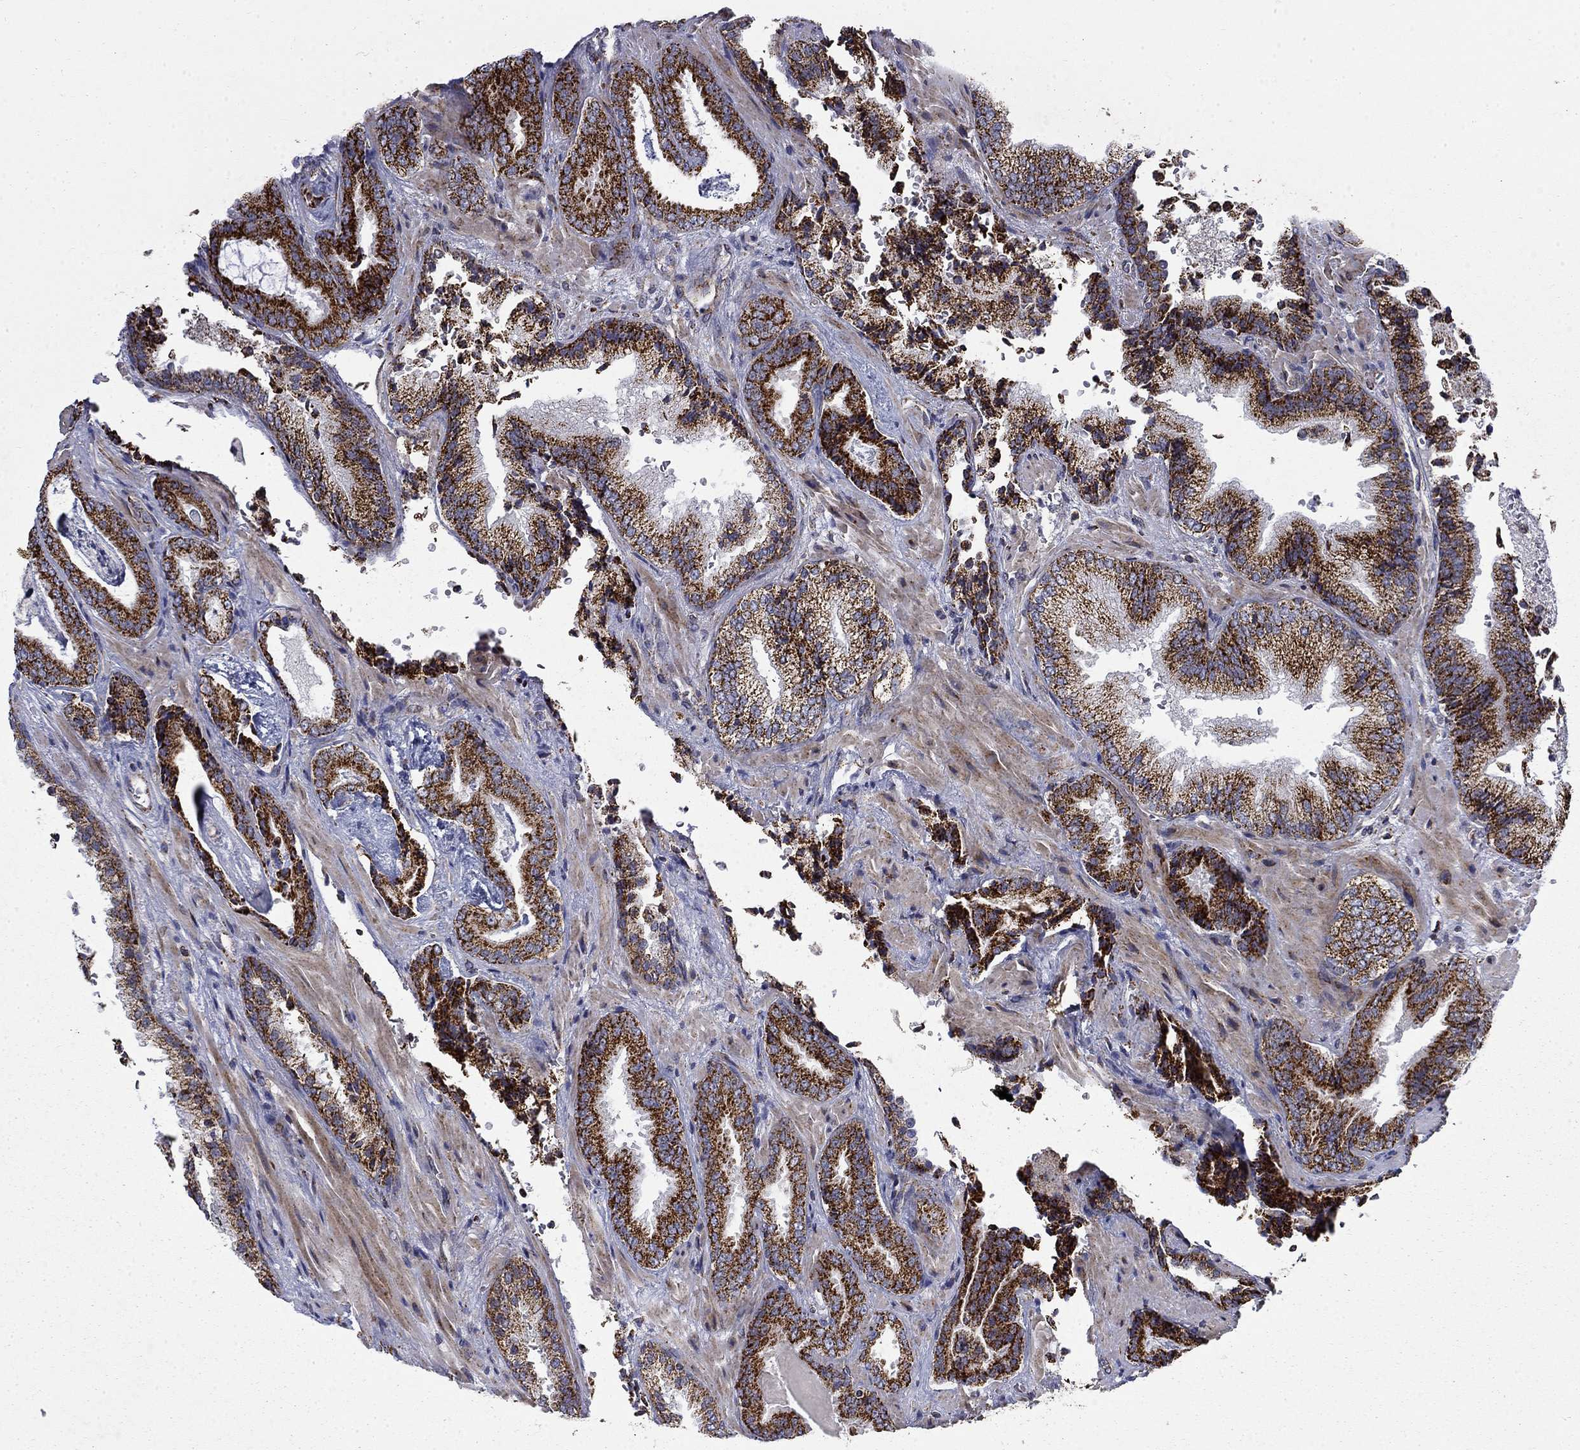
{"staining": {"intensity": "strong", "quantity": ">75%", "location": "cytoplasmic/membranous"}, "tissue": "prostate cancer", "cell_type": "Tumor cells", "image_type": "cancer", "snomed": [{"axis": "morphology", "description": "Adenocarcinoma, Low grade"}, {"axis": "topography", "description": "Prostate"}], "caption": "Protein staining by IHC exhibits strong cytoplasmic/membranous staining in approximately >75% of tumor cells in prostate cancer. (Stains: DAB in brown, nuclei in blue, Microscopy: brightfield microscopy at high magnification).", "gene": "PCBP3", "patient": {"sex": "male", "age": 68}}